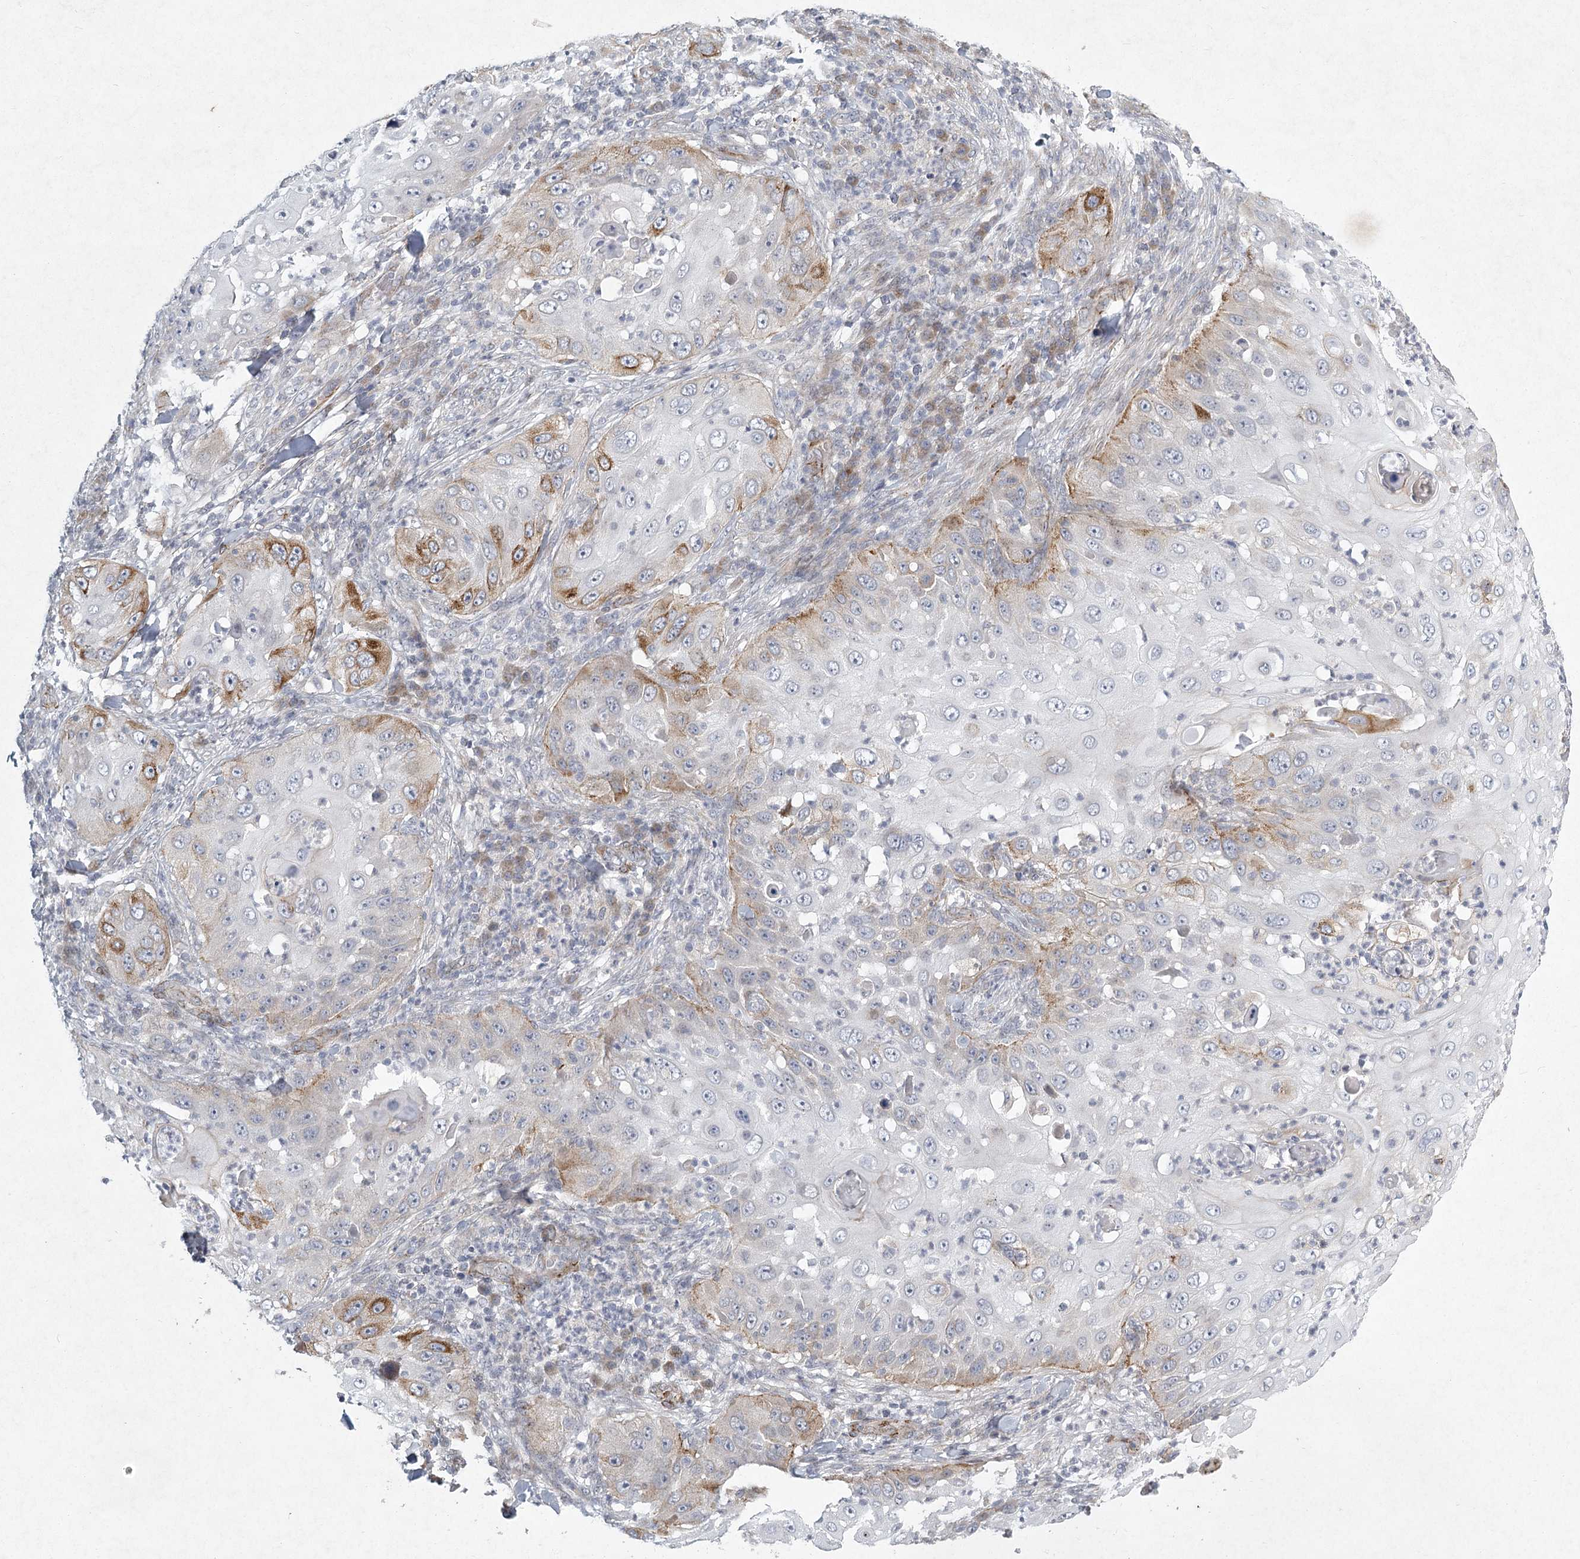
{"staining": {"intensity": "moderate", "quantity": "<25%", "location": "cytoplasmic/membranous"}, "tissue": "skin cancer", "cell_type": "Tumor cells", "image_type": "cancer", "snomed": [{"axis": "morphology", "description": "Squamous cell carcinoma, NOS"}, {"axis": "topography", "description": "Skin"}], "caption": "Moderate cytoplasmic/membranous staining is appreciated in about <25% of tumor cells in skin squamous cell carcinoma. (IHC, brightfield microscopy, high magnification).", "gene": "MEPE", "patient": {"sex": "female", "age": 44}}